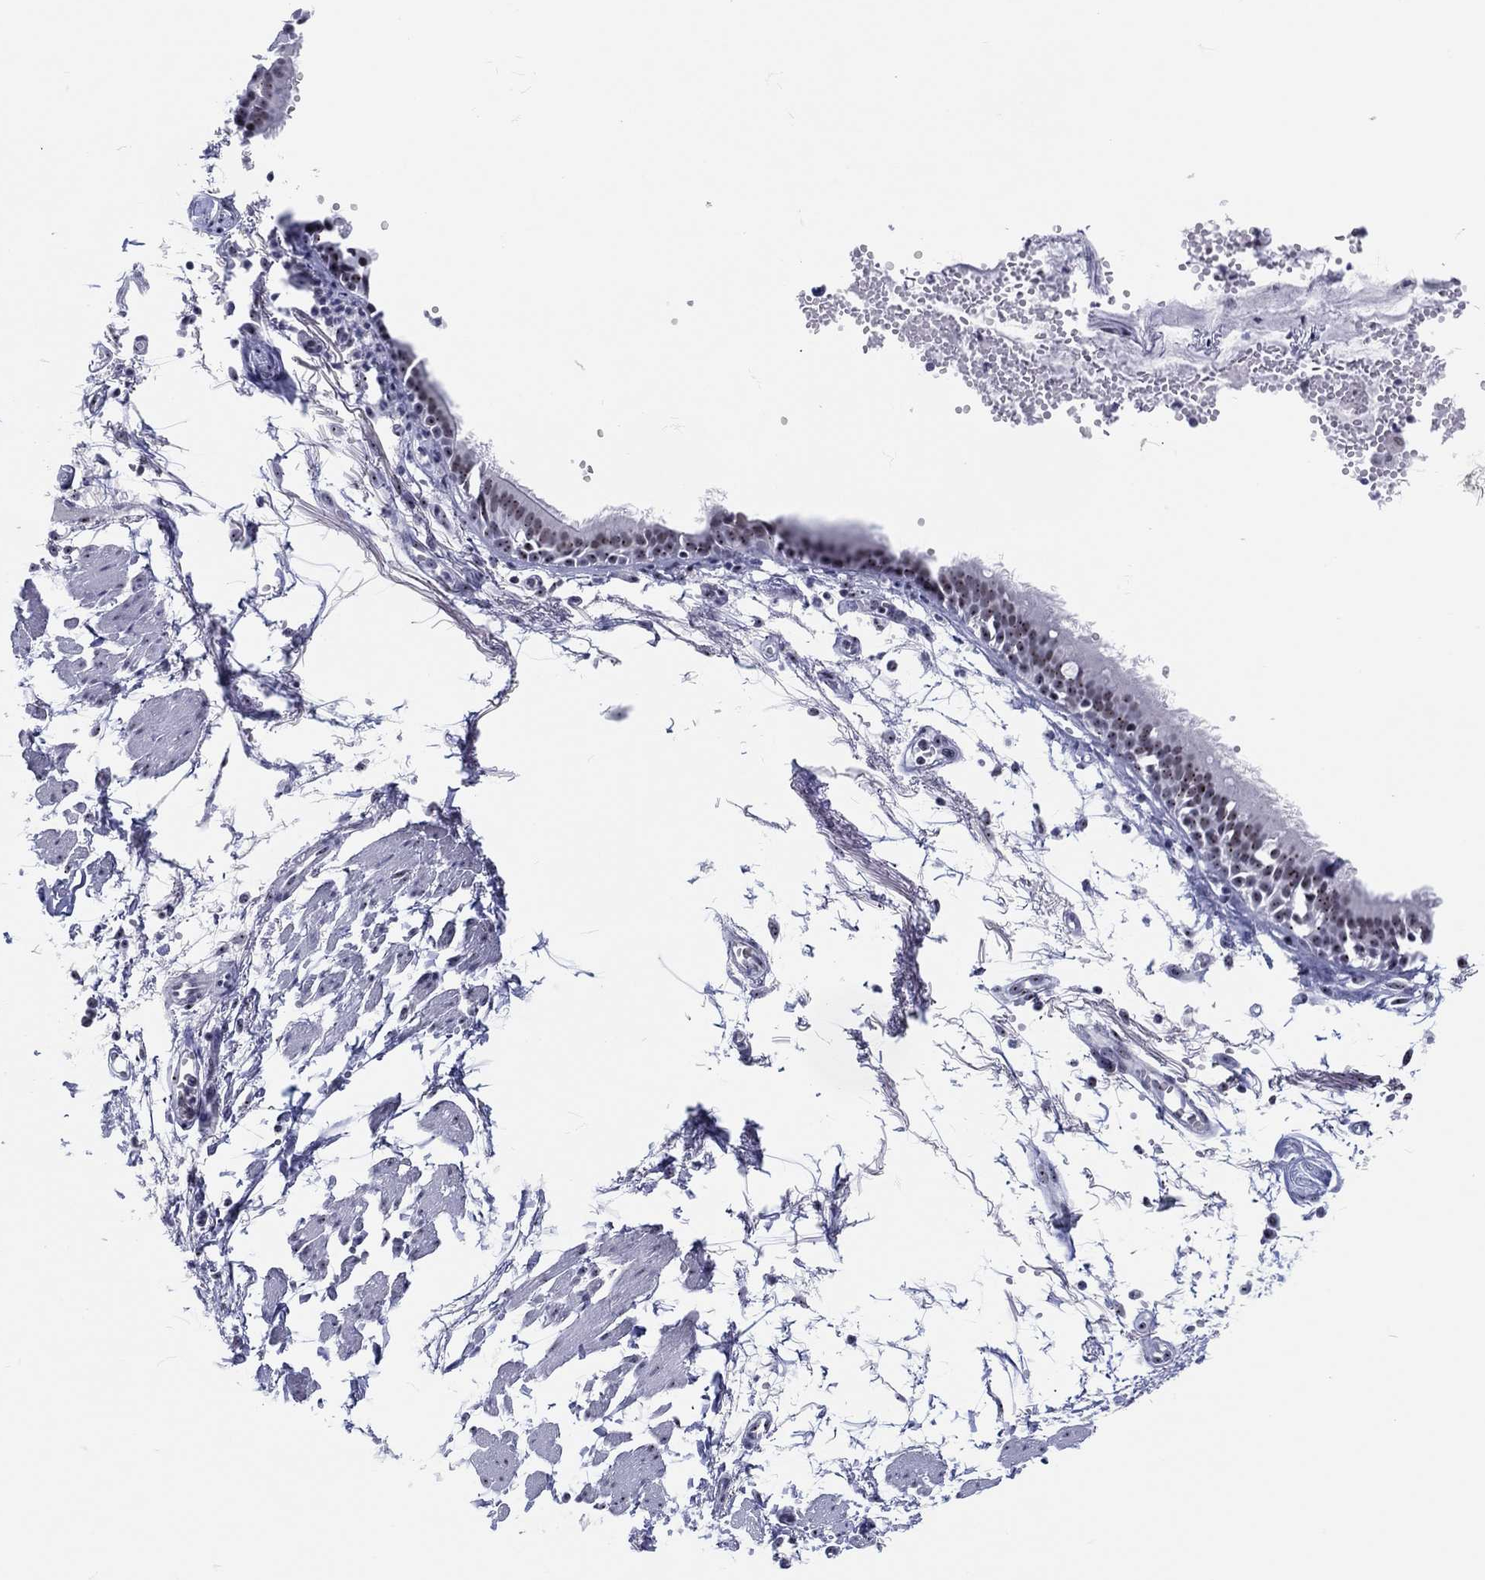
{"staining": {"intensity": "negative", "quantity": "none", "location": "none"}, "tissue": "soft tissue", "cell_type": "Fibroblasts", "image_type": "normal", "snomed": [{"axis": "morphology", "description": "Normal tissue, NOS"}, {"axis": "morphology", "description": "Squamous cell carcinoma, NOS"}, {"axis": "topography", "description": "Cartilage tissue"}, {"axis": "topography", "description": "Lung"}], "caption": "Protein analysis of normal soft tissue displays no significant staining in fibroblasts. (DAB (3,3'-diaminobenzidine) IHC with hematoxylin counter stain).", "gene": "MAPK8IP1", "patient": {"sex": "male", "age": 66}}